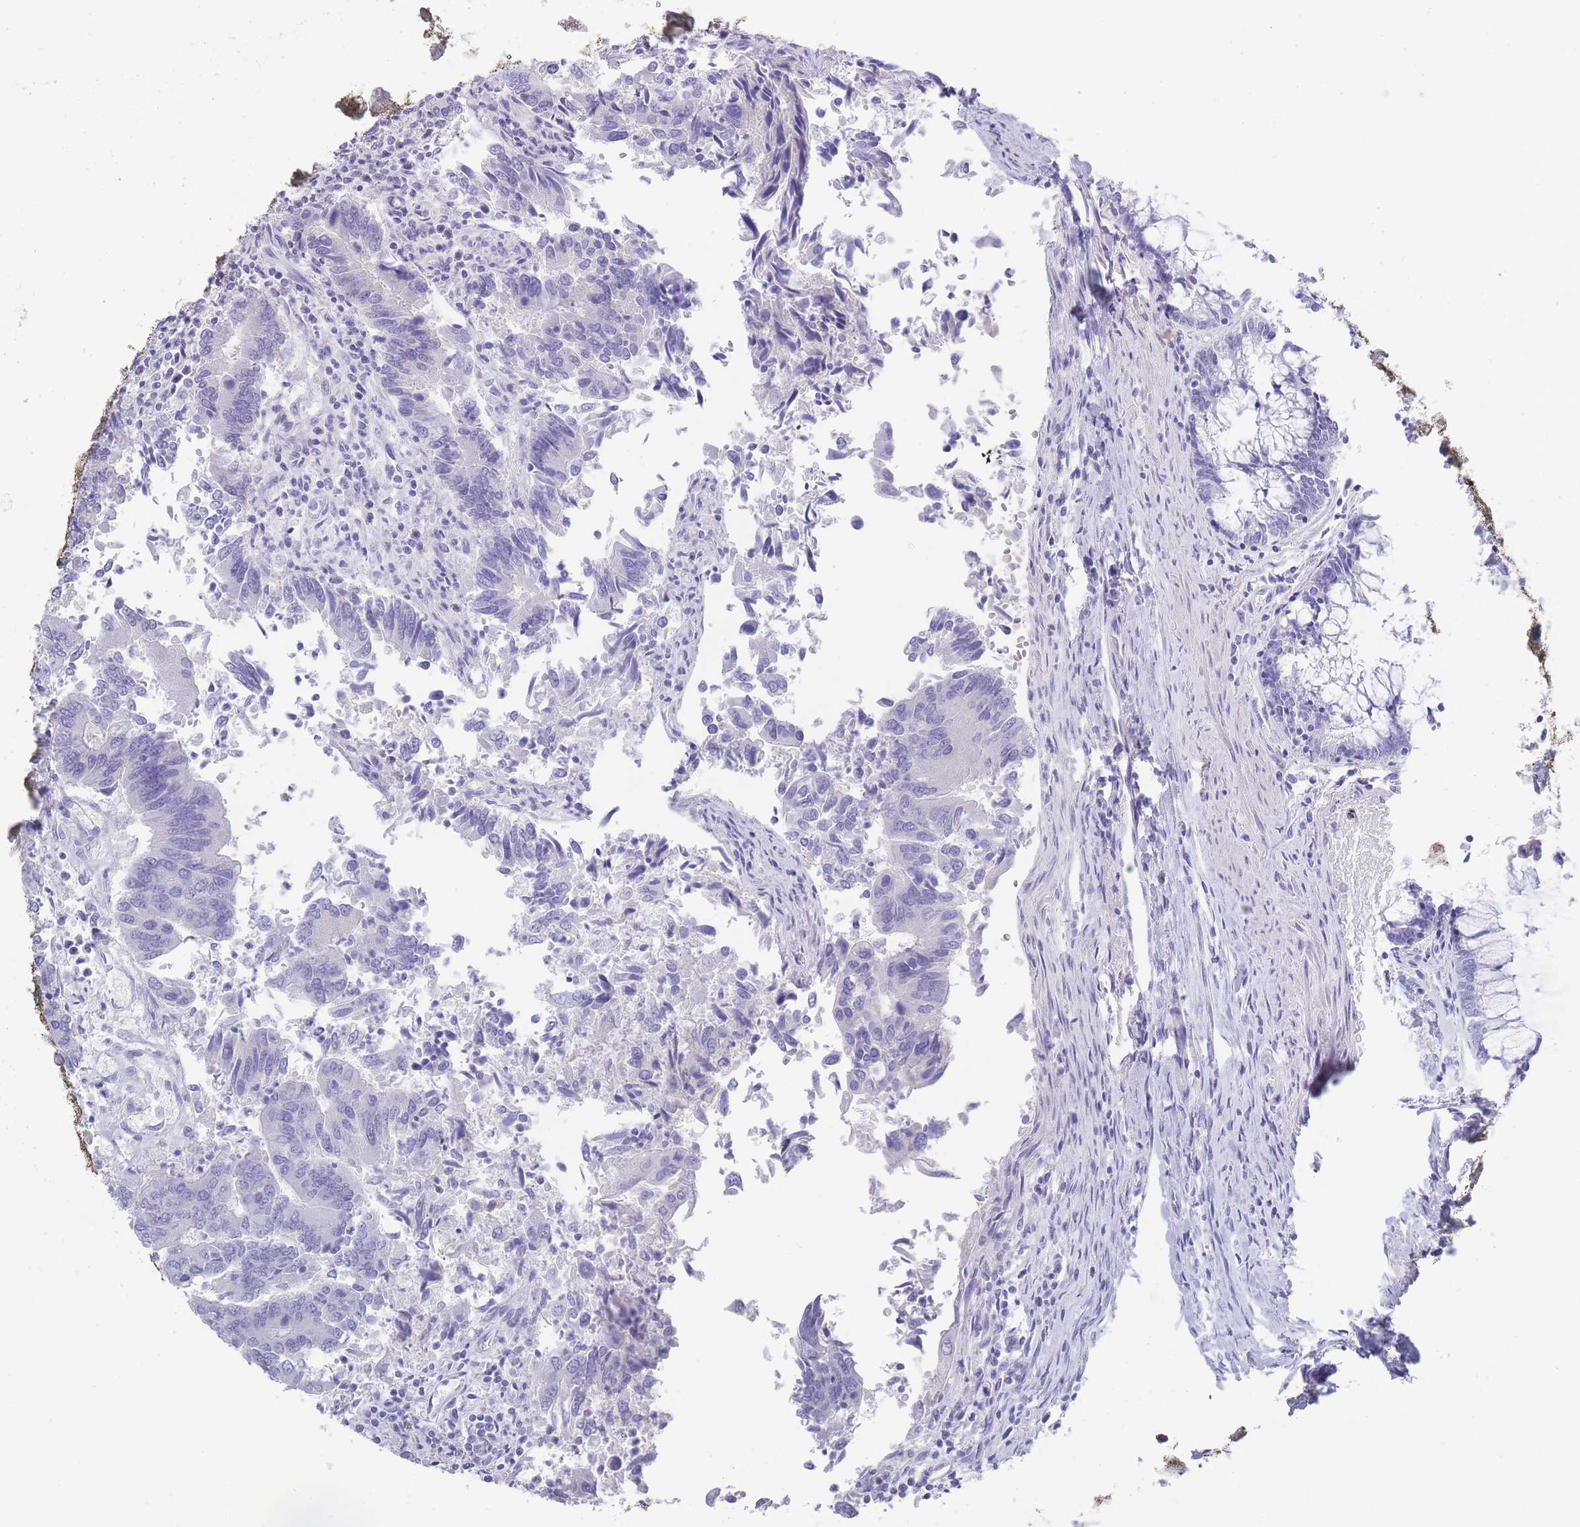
{"staining": {"intensity": "negative", "quantity": "none", "location": "none"}, "tissue": "colorectal cancer", "cell_type": "Tumor cells", "image_type": "cancer", "snomed": [{"axis": "morphology", "description": "Adenocarcinoma, NOS"}, {"axis": "topography", "description": "Colon"}], "caption": "Immunohistochemistry photomicrograph of adenocarcinoma (colorectal) stained for a protein (brown), which displays no positivity in tumor cells.", "gene": "RAB2B", "patient": {"sex": "female", "age": 67}}